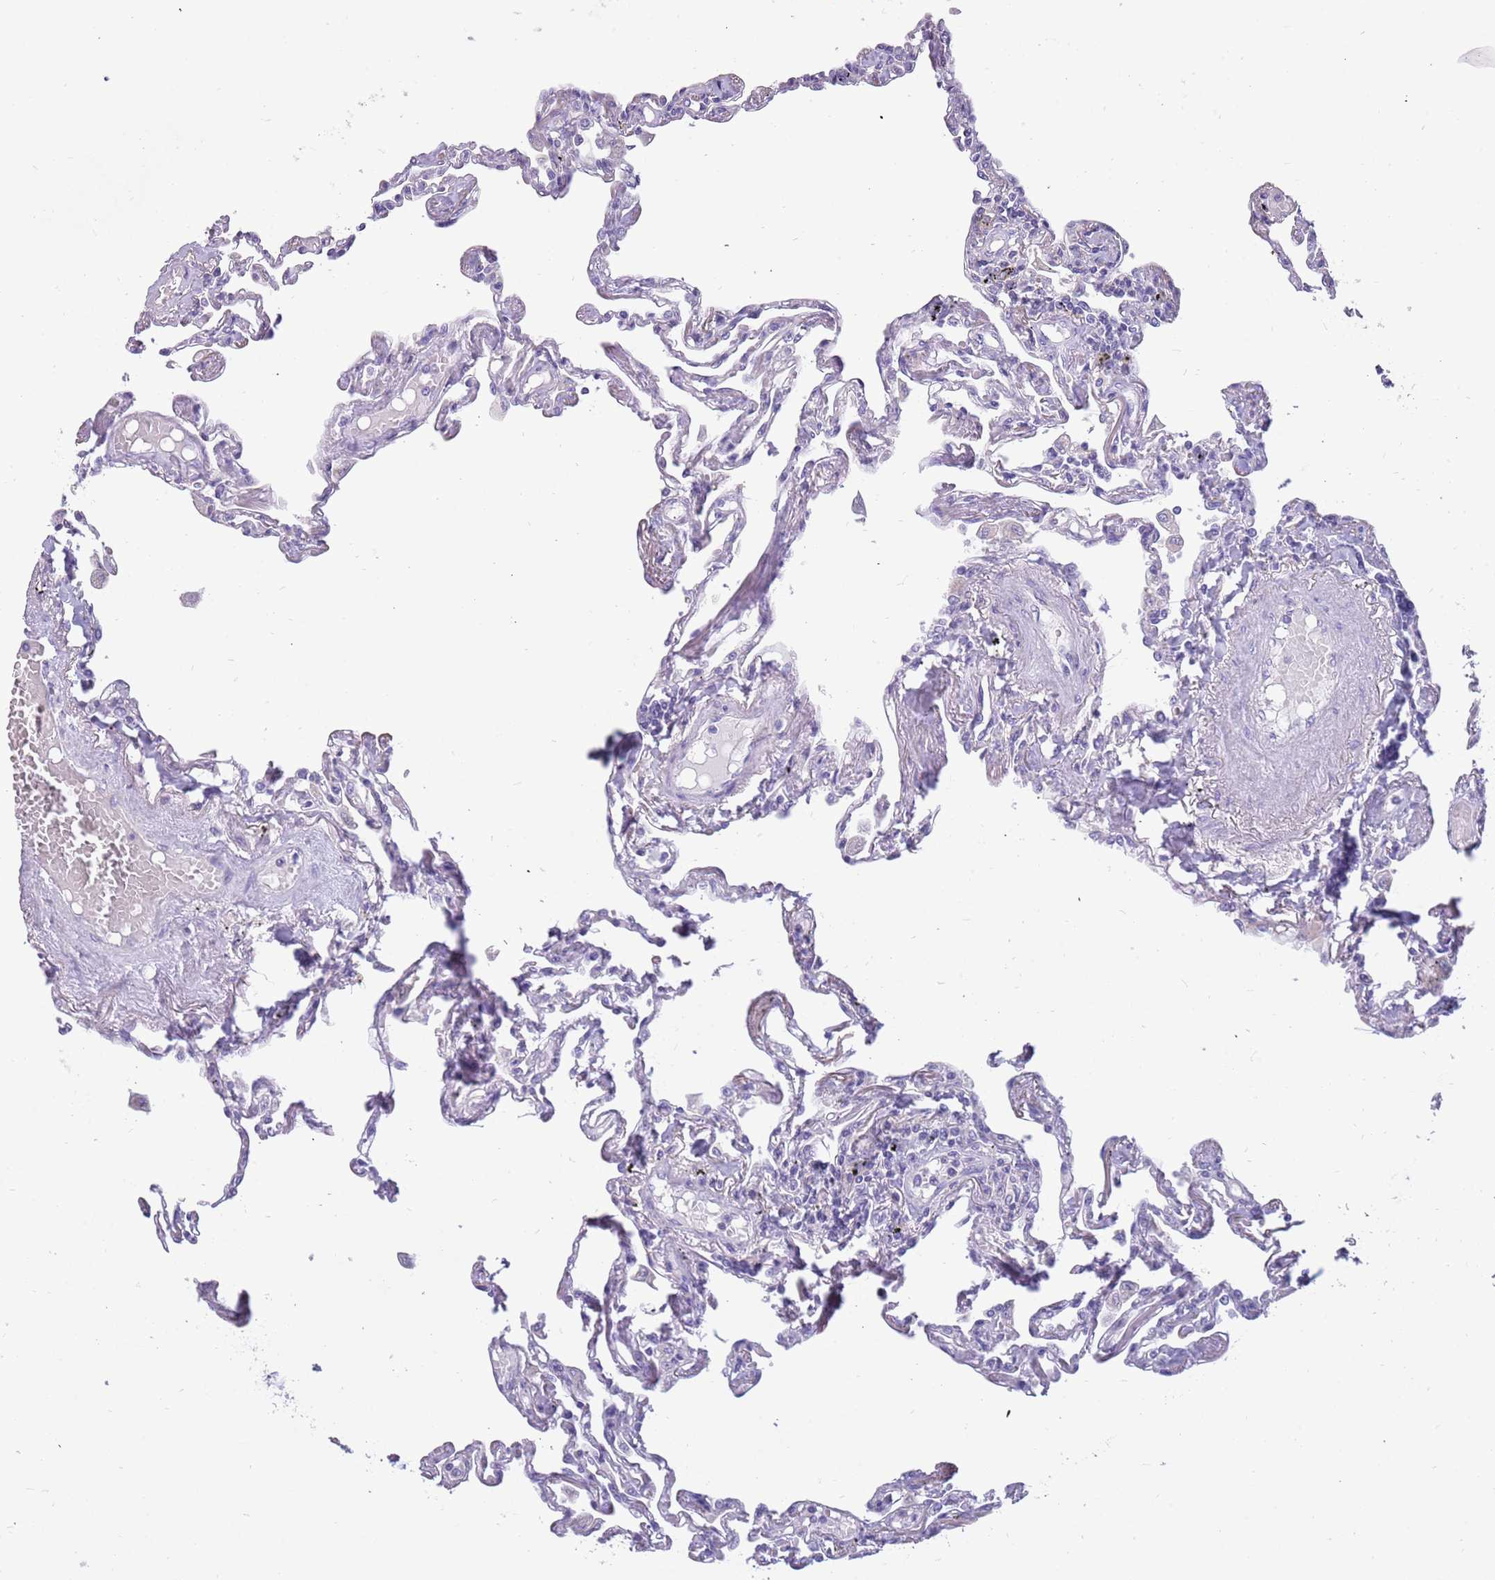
{"staining": {"intensity": "negative", "quantity": "none", "location": "none"}, "tissue": "lung", "cell_type": "Alveolar cells", "image_type": "normal", "snomed": [{"axis": "morphology", "description": "Normal tissue, NOS"}, {"axis": "topography", "description": "Lung"}], "caption": "Immunohistochemistry micrograph of benign human lung stained for a protein (brown), which demonstrates no staining in alveolar cells.", "gene": "RHCG", "patient": {"sex": "female", "age": 67}}